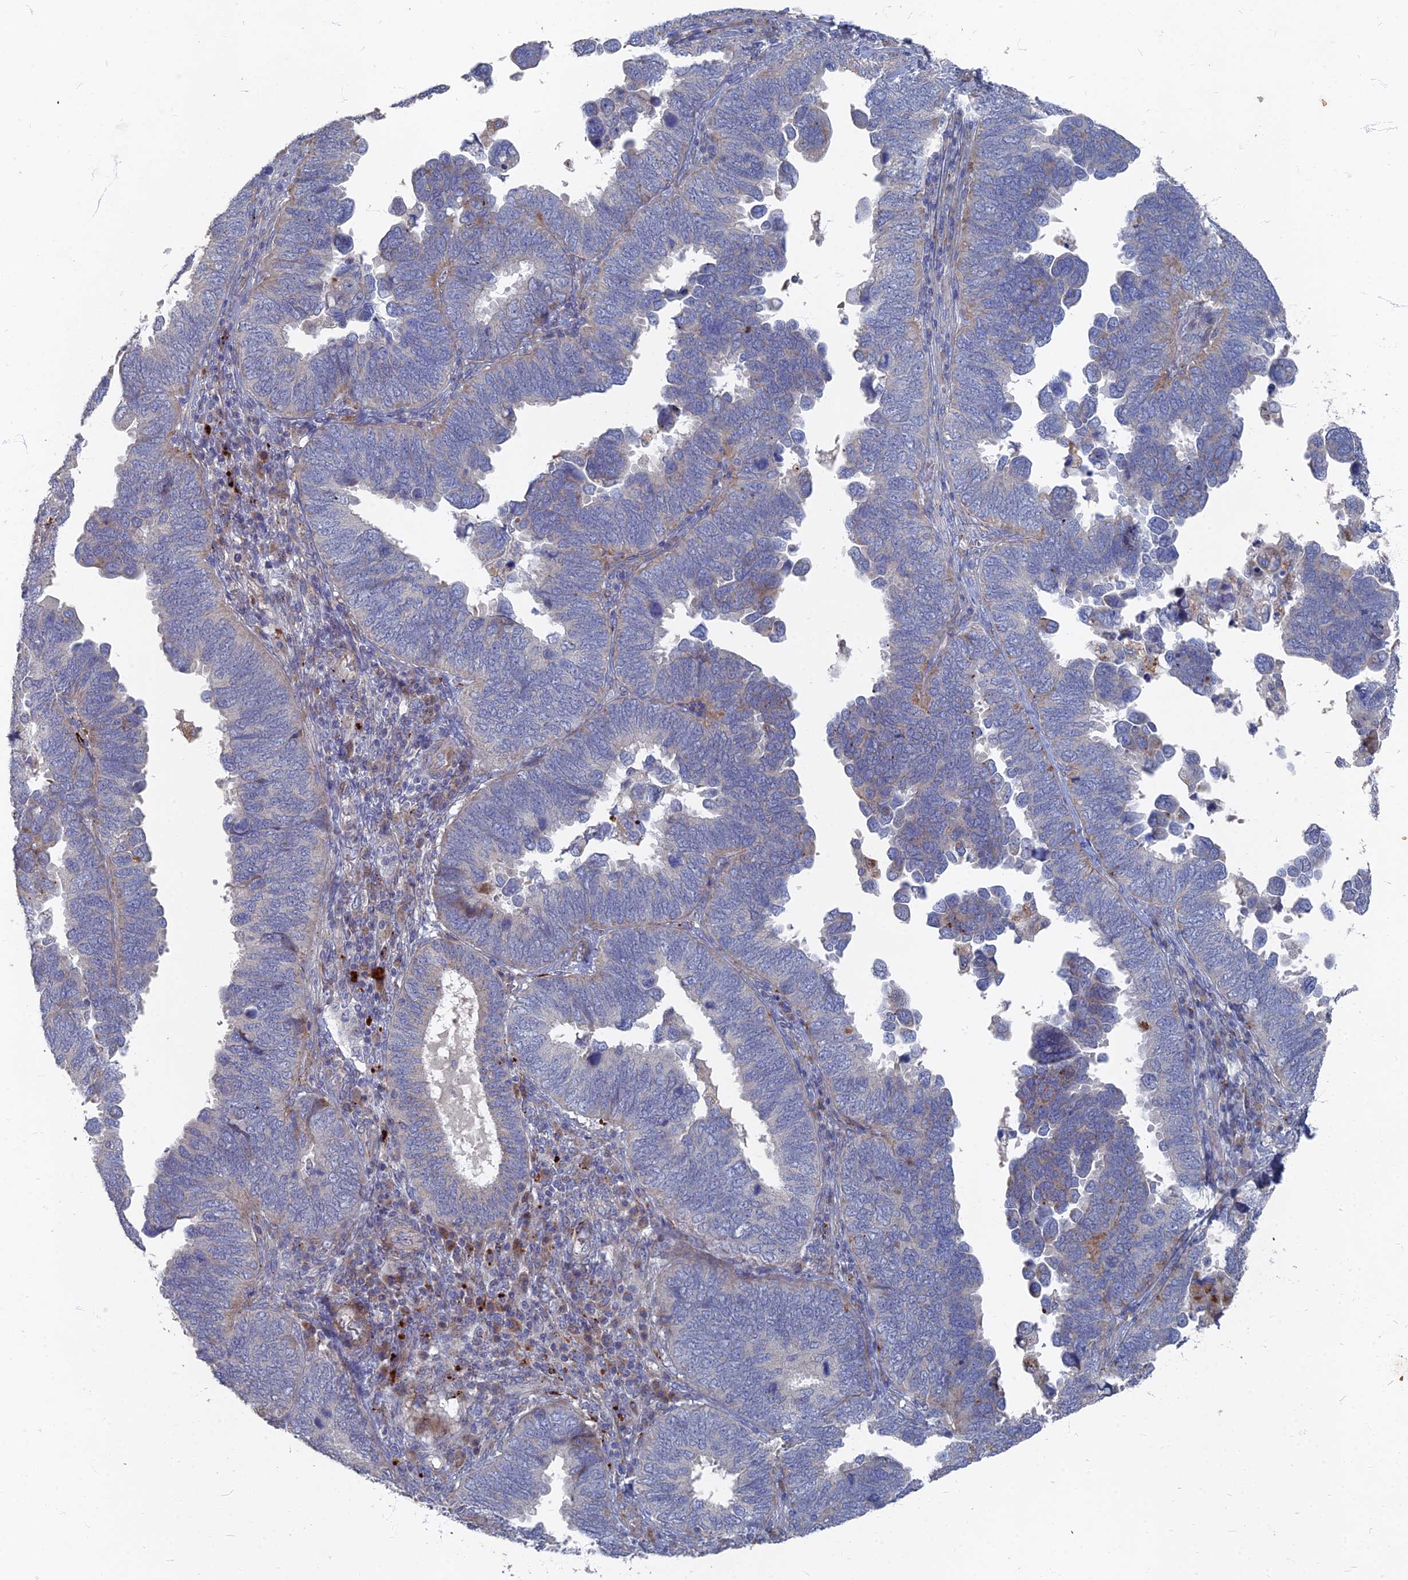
{"staining": {"intensity": "negative", "quantity": "none", "location": "none"}, "tissue": "endometrial cancer", "cell_type": "Tumor cells", "image_type": "cancer", "snomed": [{"axis": "morphology", "description": "Adenocarcinoma, NOS"}, {"axis": "topography", "description": "Endometrium"}], "caption": "An IHC image of adenocarcinoma (endometrial) is shown. There is no staining in tumor cells of adenocarcinoma (endometrial). (DAB (3,3'-diaminobenzidine) immunohistochemistry (IHC) visualized using brightfield microscopy, high magnification).", "gene": "TMEM128", "patient": {"sex": "female", "age": 79}}